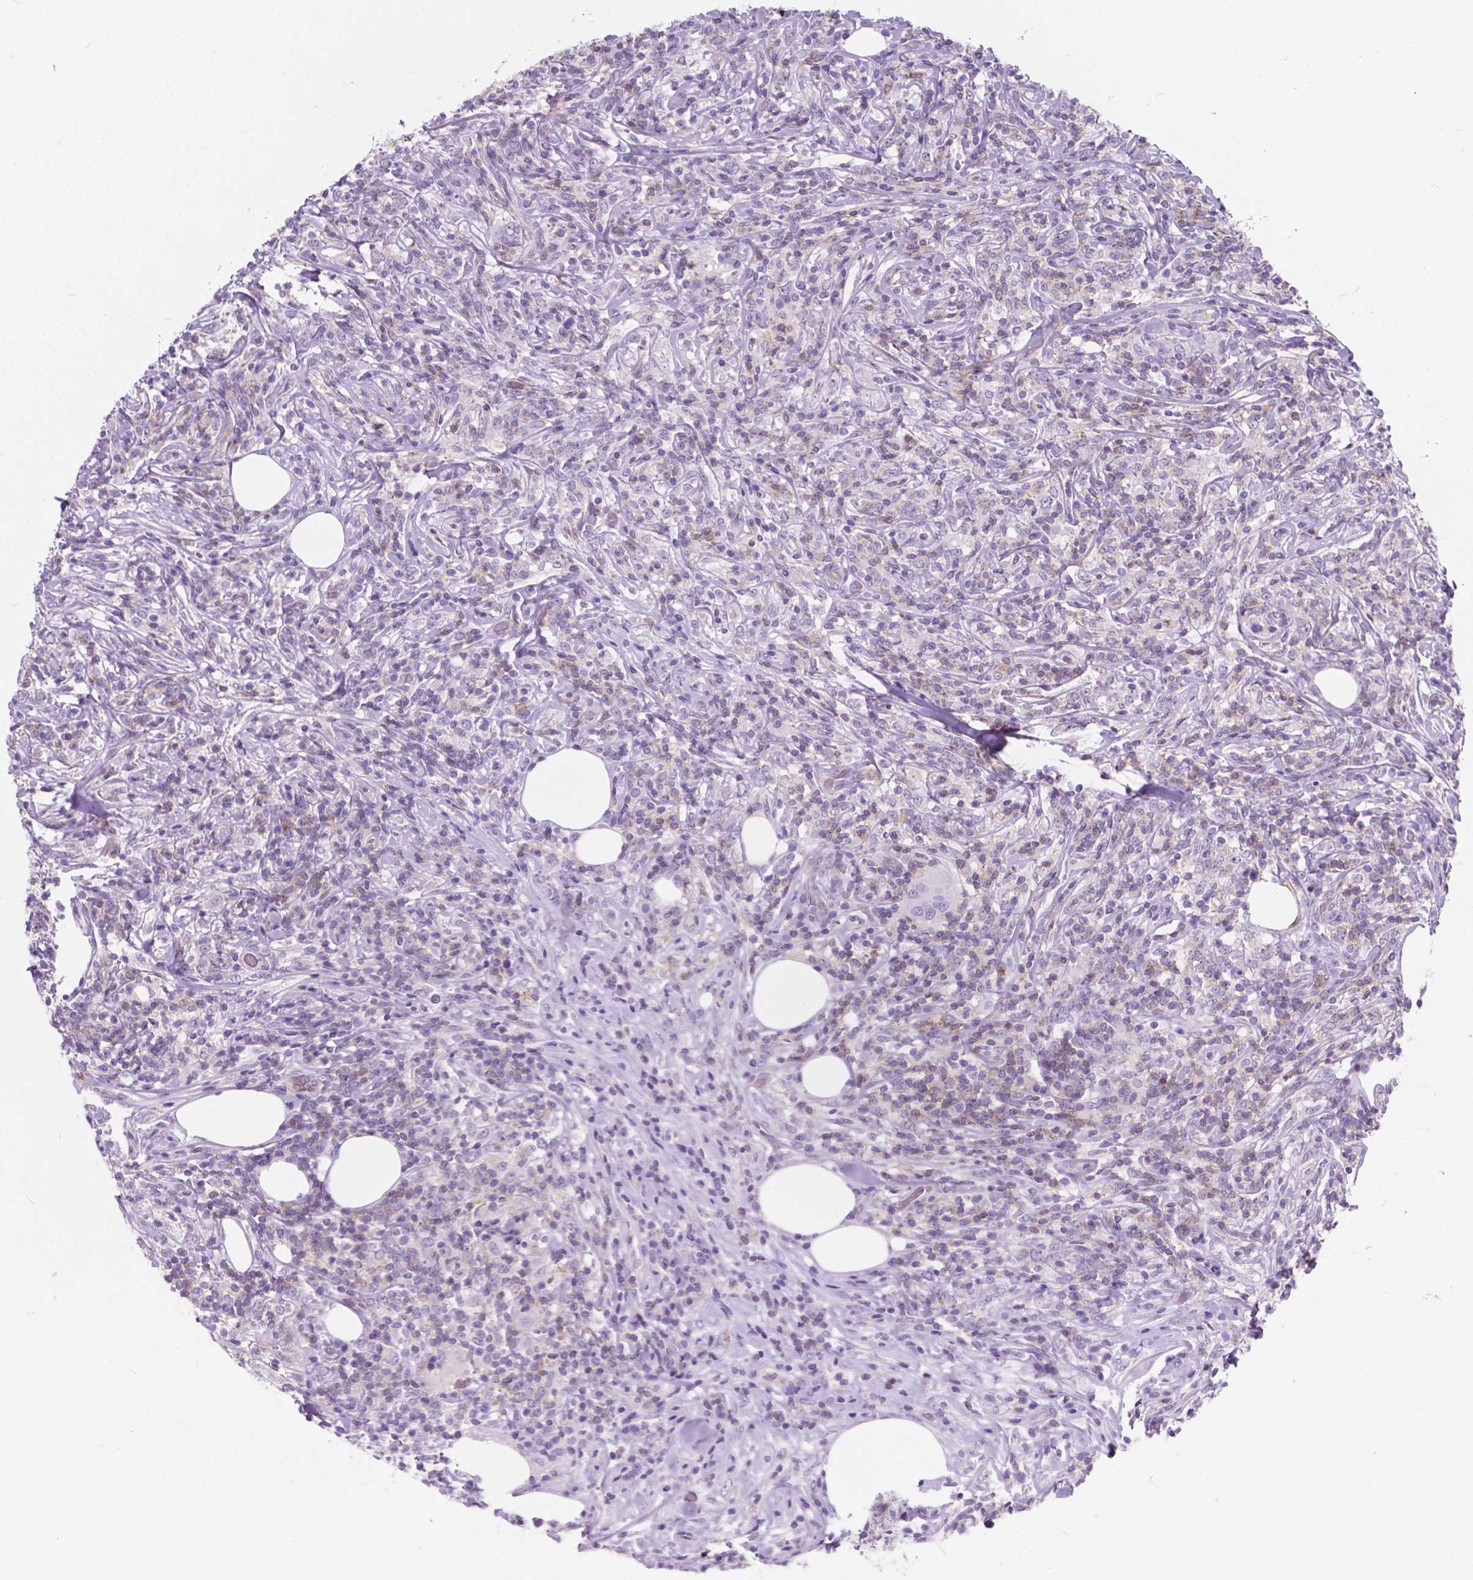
{"staining": {"intensity": "negative", "quantity": "none", "location": "none"}, "tissue": "lymphoma", "cell_type": "Tumor cells", "image_type": "cancer", "snomed": [{"axis": "morphology", "description": "Malignant lymphoma, non-Hodgkin's type, High grade"}, {"axis": "topography", "description": "Lymph node"}], "caption": "DAB (3,3'-diaminobenzidine) immunohistochemical staining of high-grade malignant lymphoma, non-Hodgkin's type reveals no significant positivity in tumor cells.", "gene": "KIAA0040", "patient": {"sex": "female", "age": 84}}